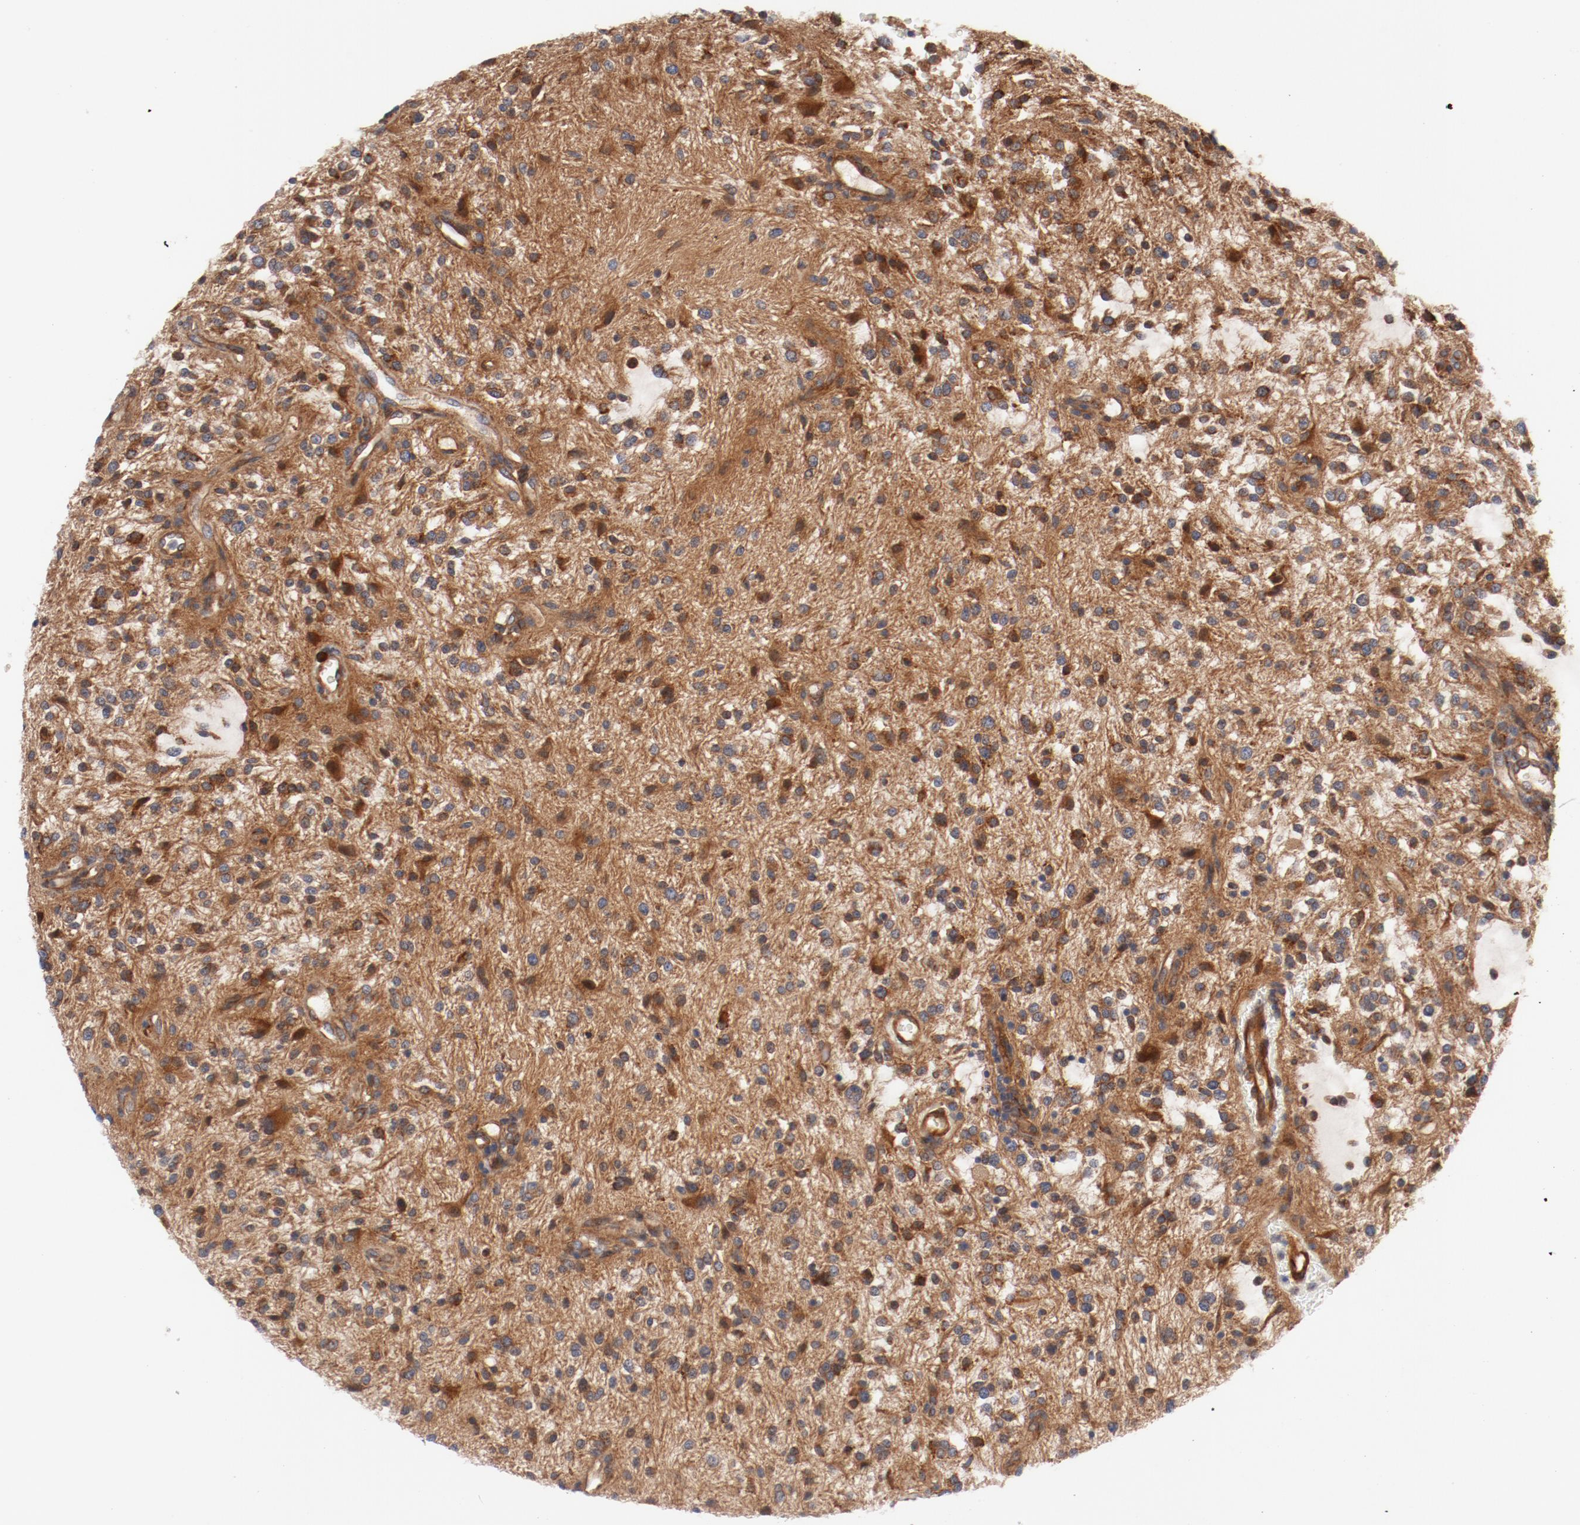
{"staining": {"intensity": "moderate", "quantity": ">75%", "location": "cytoplasmic/membranous"}, "tissue": "glioma", "cell_type": "Tumor cells", "image_type": "cancer", "snomed": [{"axis": "morphology", "description": "Glioma, malignant, NOS"}, {"axis": "topography", "description": "Cerebellum"}], "caption": "Immunohistochemical staining of glioma reveals medium levels of moderate cytoplasmic/membranous protein expression in about >75% of tumor cells.", "gene": "PITPNM2", "patient": {"sex": "female", "age": 10}}